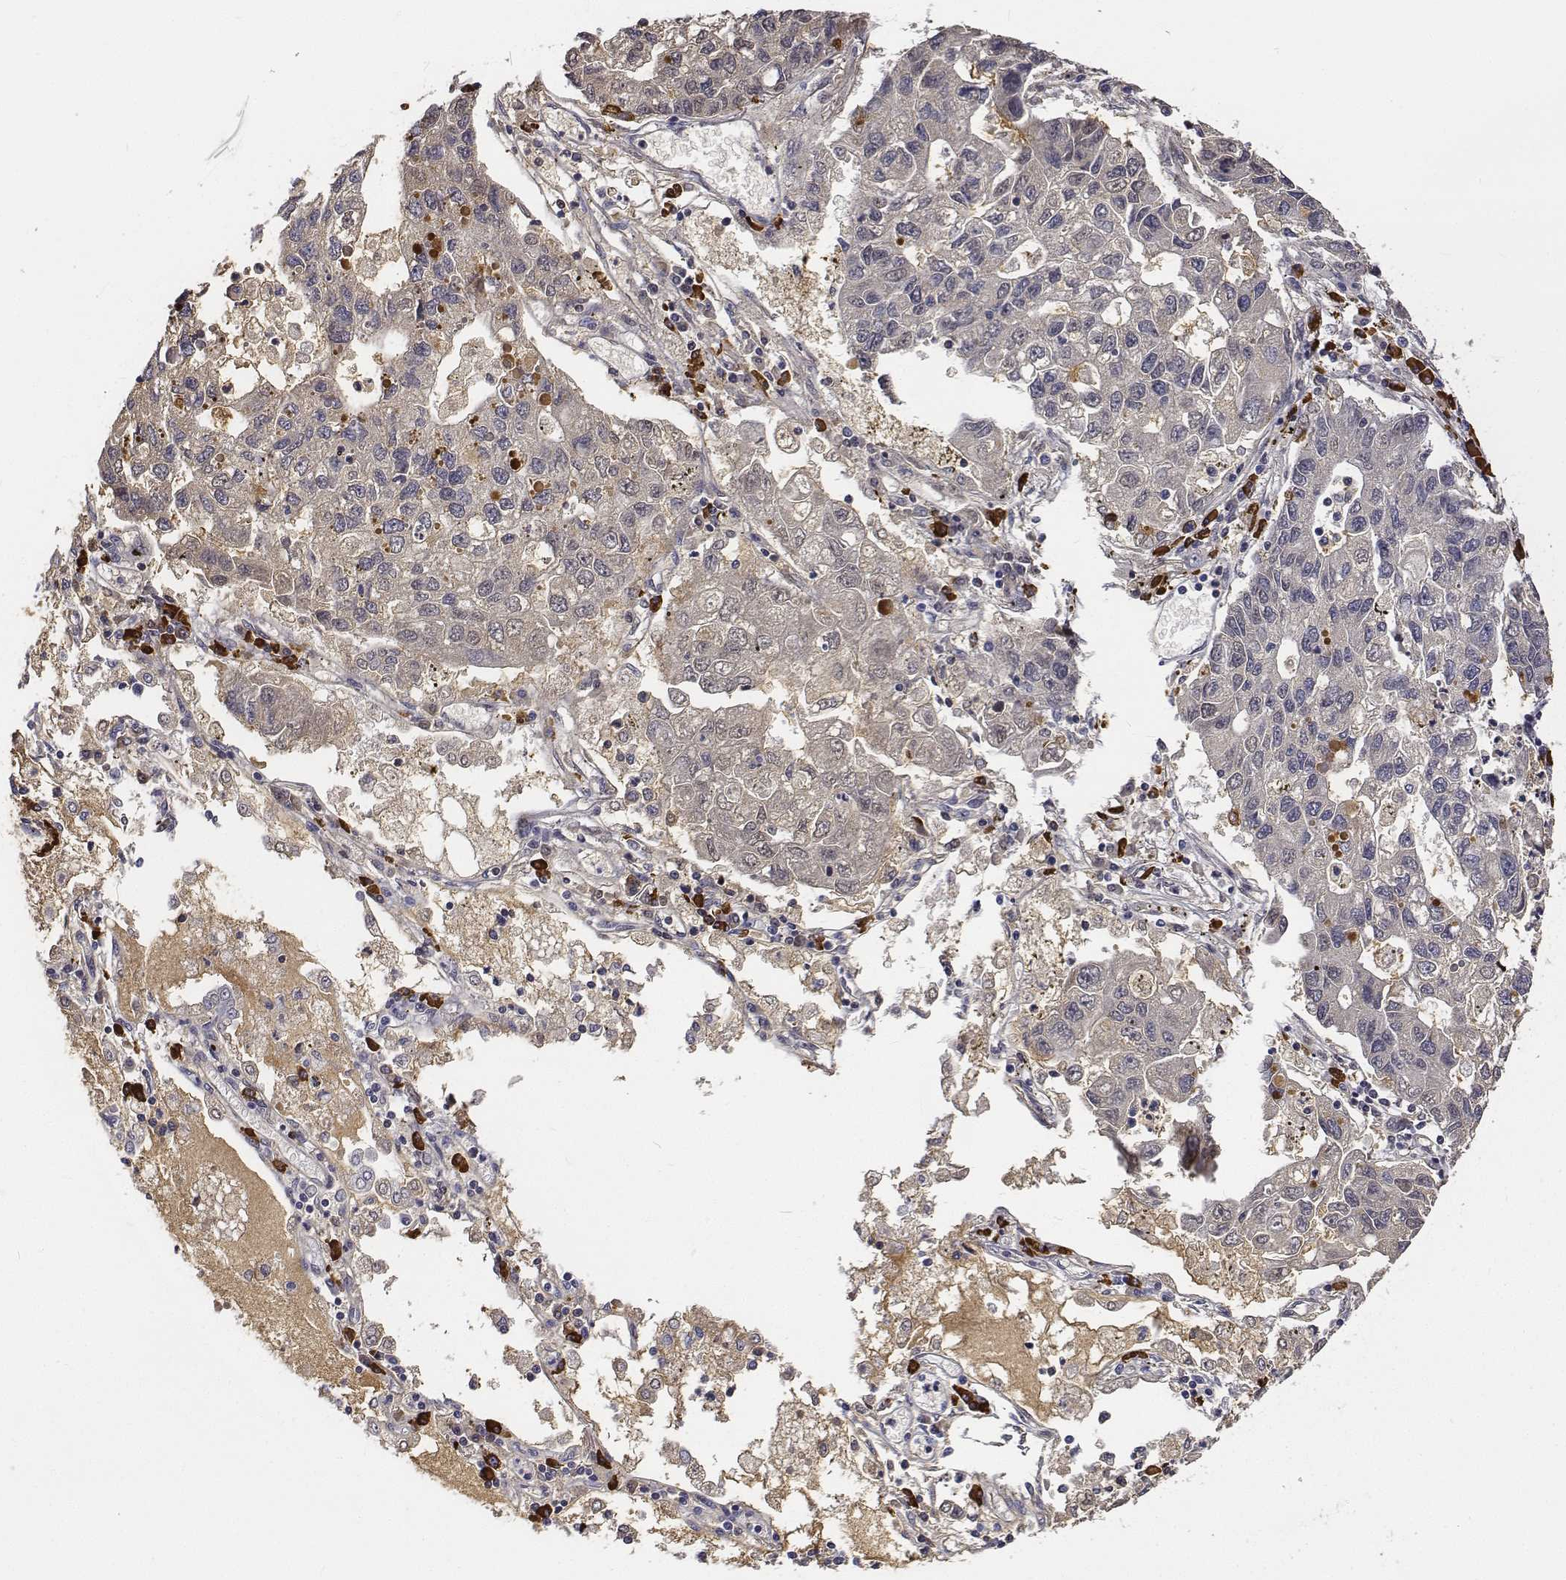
{"staining": {"intensity": "negative", "quantity": "none", "location": "none"}, "tissue": "lung cancer", "cell_type": "Tumor cells", "image_type": "cancer", "snomed": [{"axis": "morphology", "description": "Adenocarcinoma, NOS"}, {"axis": "topography", "description": "Bronchus"}, {"axis": "topography", "description": "Lung"}], "caption": "Immunohistochemistry (IHC) of lung adenocarcinoma demonstrates no expression in tumor cells.", "gene": "ATRX", "patient": {"sex": "female", "age": 51}}